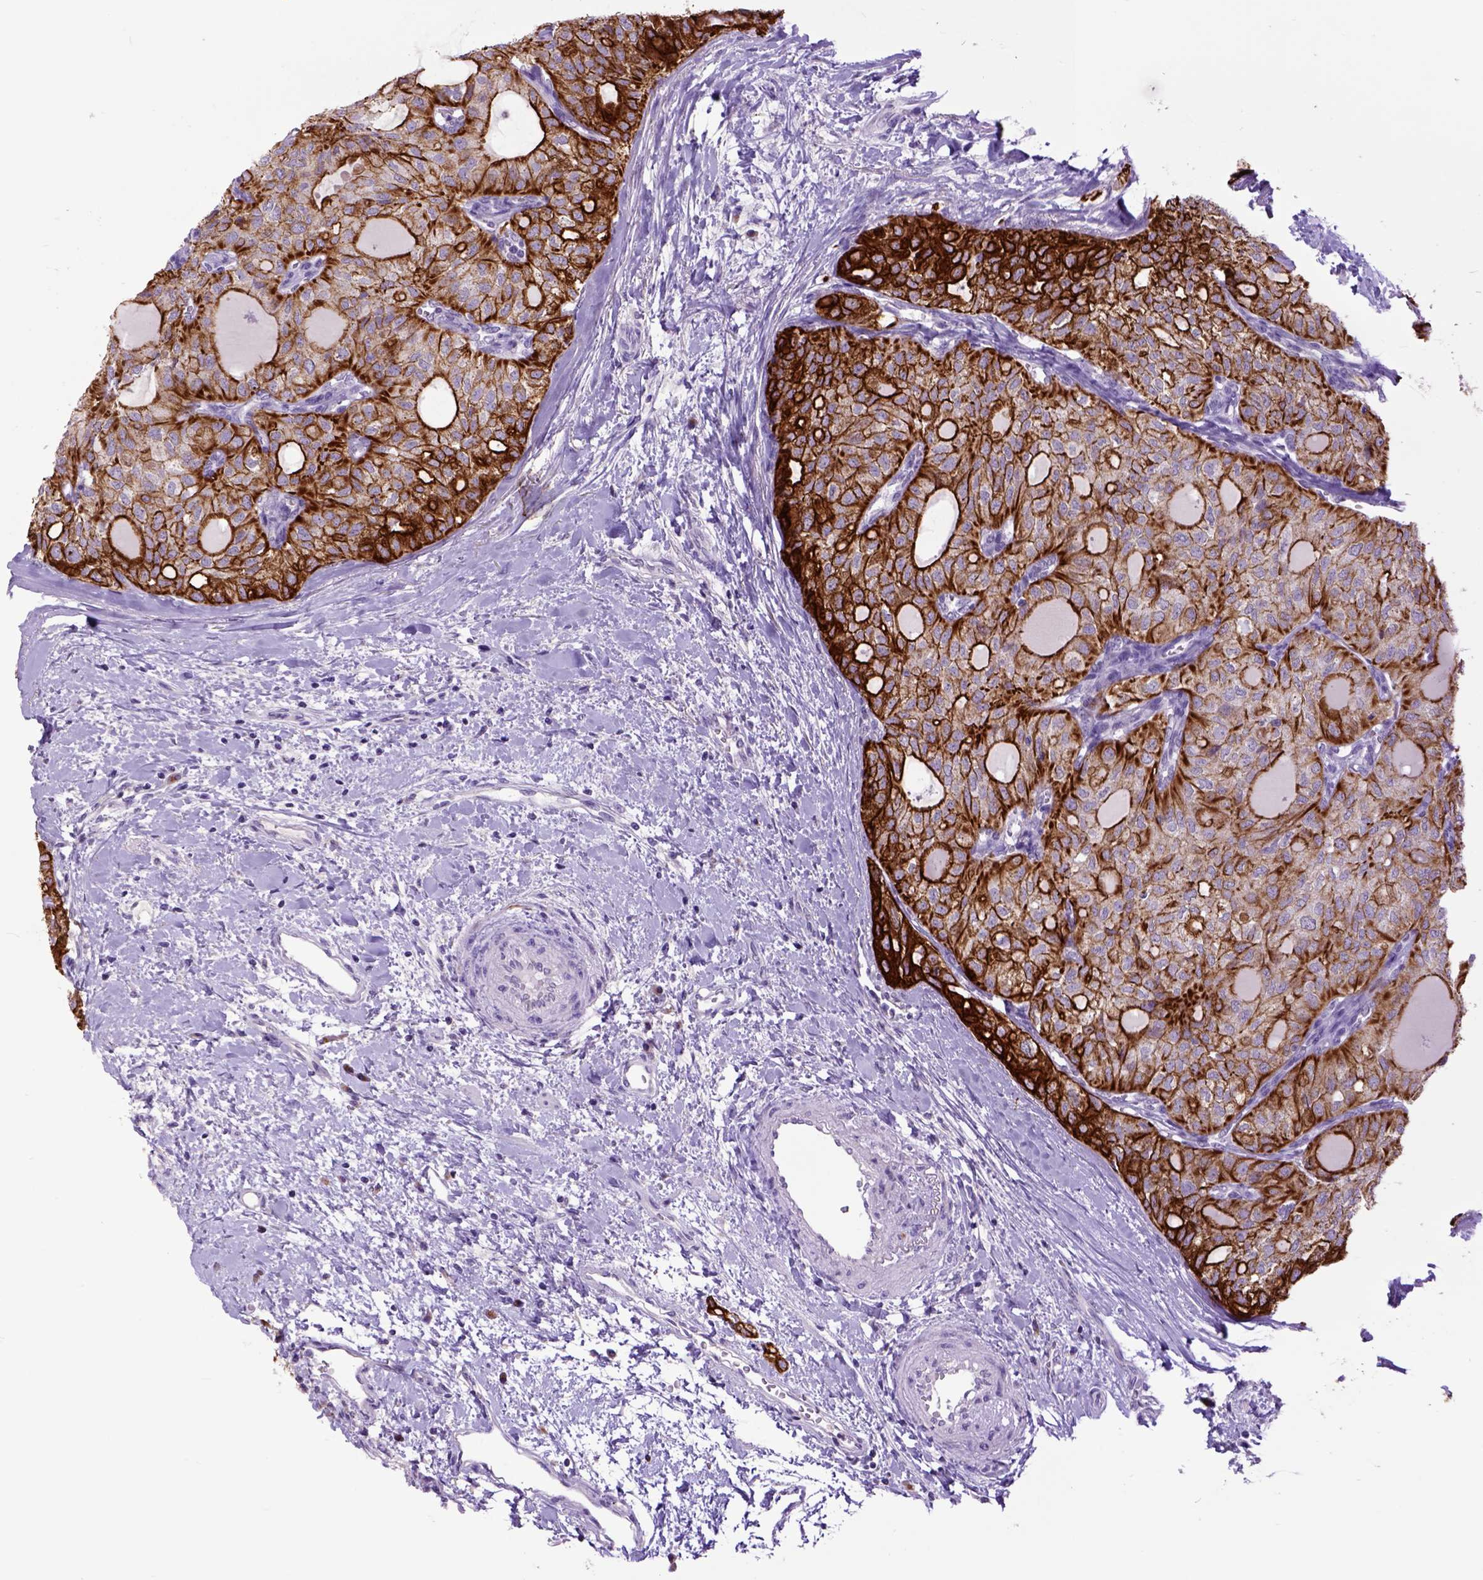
{"staining": {"intensity": "strong", "quantity": "25%-75%", "location": "cytoplasmic/membranous"}, "tissue": "thyroid cancer", "cell_type": "Tumor cells", "image_type": "cancer", "snomed": [{"axis": "morphology", "description": "Follicular adenoma carcinoma, NOS"}, {"axis": "topography", "description": "Thyroid gland"}], "caption": "Immunohistochemistry (IHC) (DAB (3,3'-diaminobenzidine)) staining of human thyroid cancer (follicular adenoma carcinoma) displays strong cytoplasmic/membranous protein expression in approximately 25%-75% of tumor cells. The protein is shown in brown color, while the nuclei are stained blue.", "gene": "RAB25", "patient": {"sex": "male", "age": 75}}